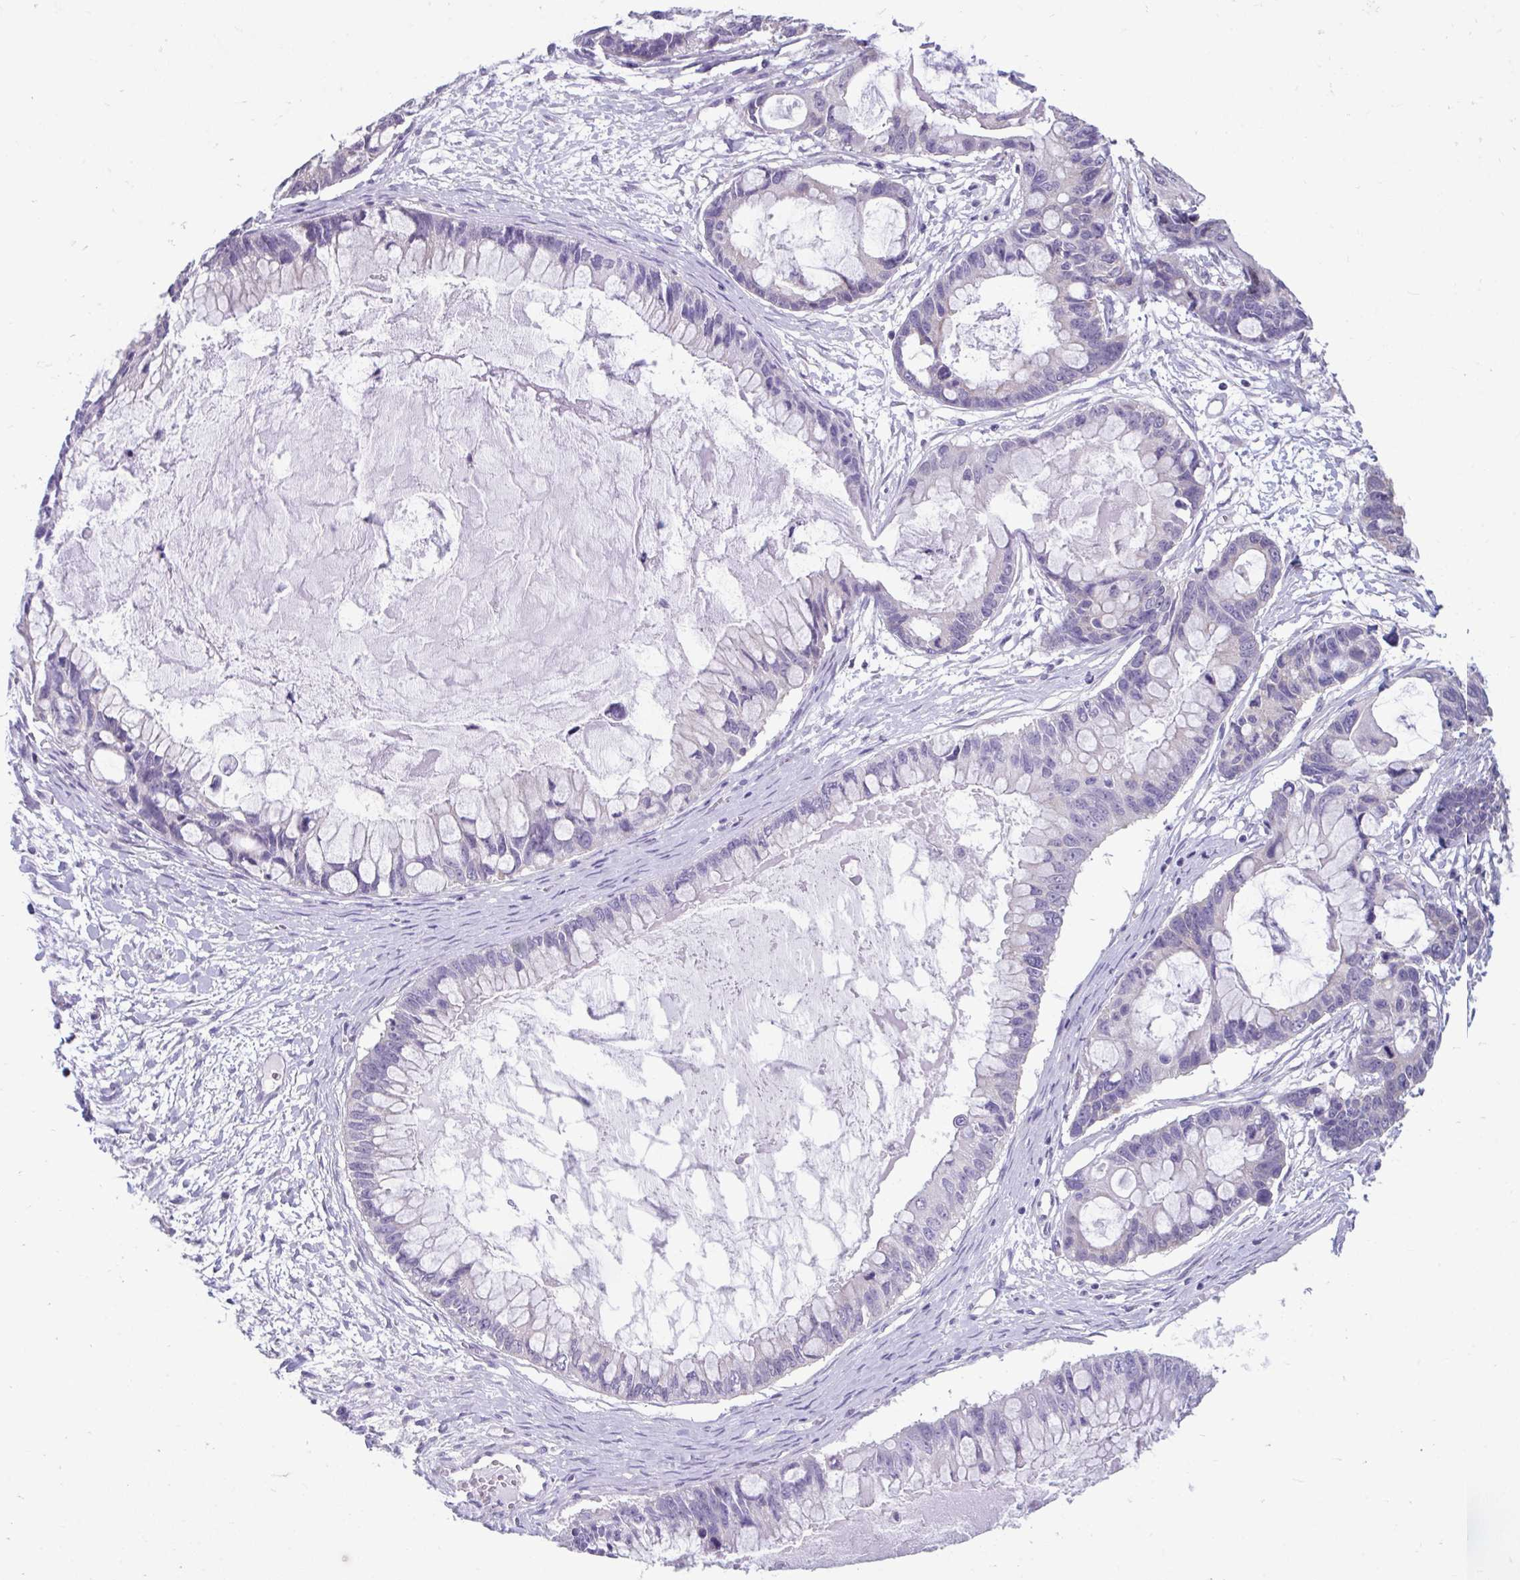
{"staining": {"intensity": "negative", "quantity": "none", "location": "none"}, "tissue": "ovarian cancer", "cell_type": "Tumor cells", "image_type": "cancer", "snomed": [{"axis": "morphology", "description": "Cystadenocarcinoma, mucinous, NOS"}, {"axis": "topography", "description": "Ovary"}], "caption": "Tumor cells show no significant staining in mucinous cystadenocarcinoma (ovarian).", "gene": "LINGO4", "patient": {"sex": "female", "age": 63}}